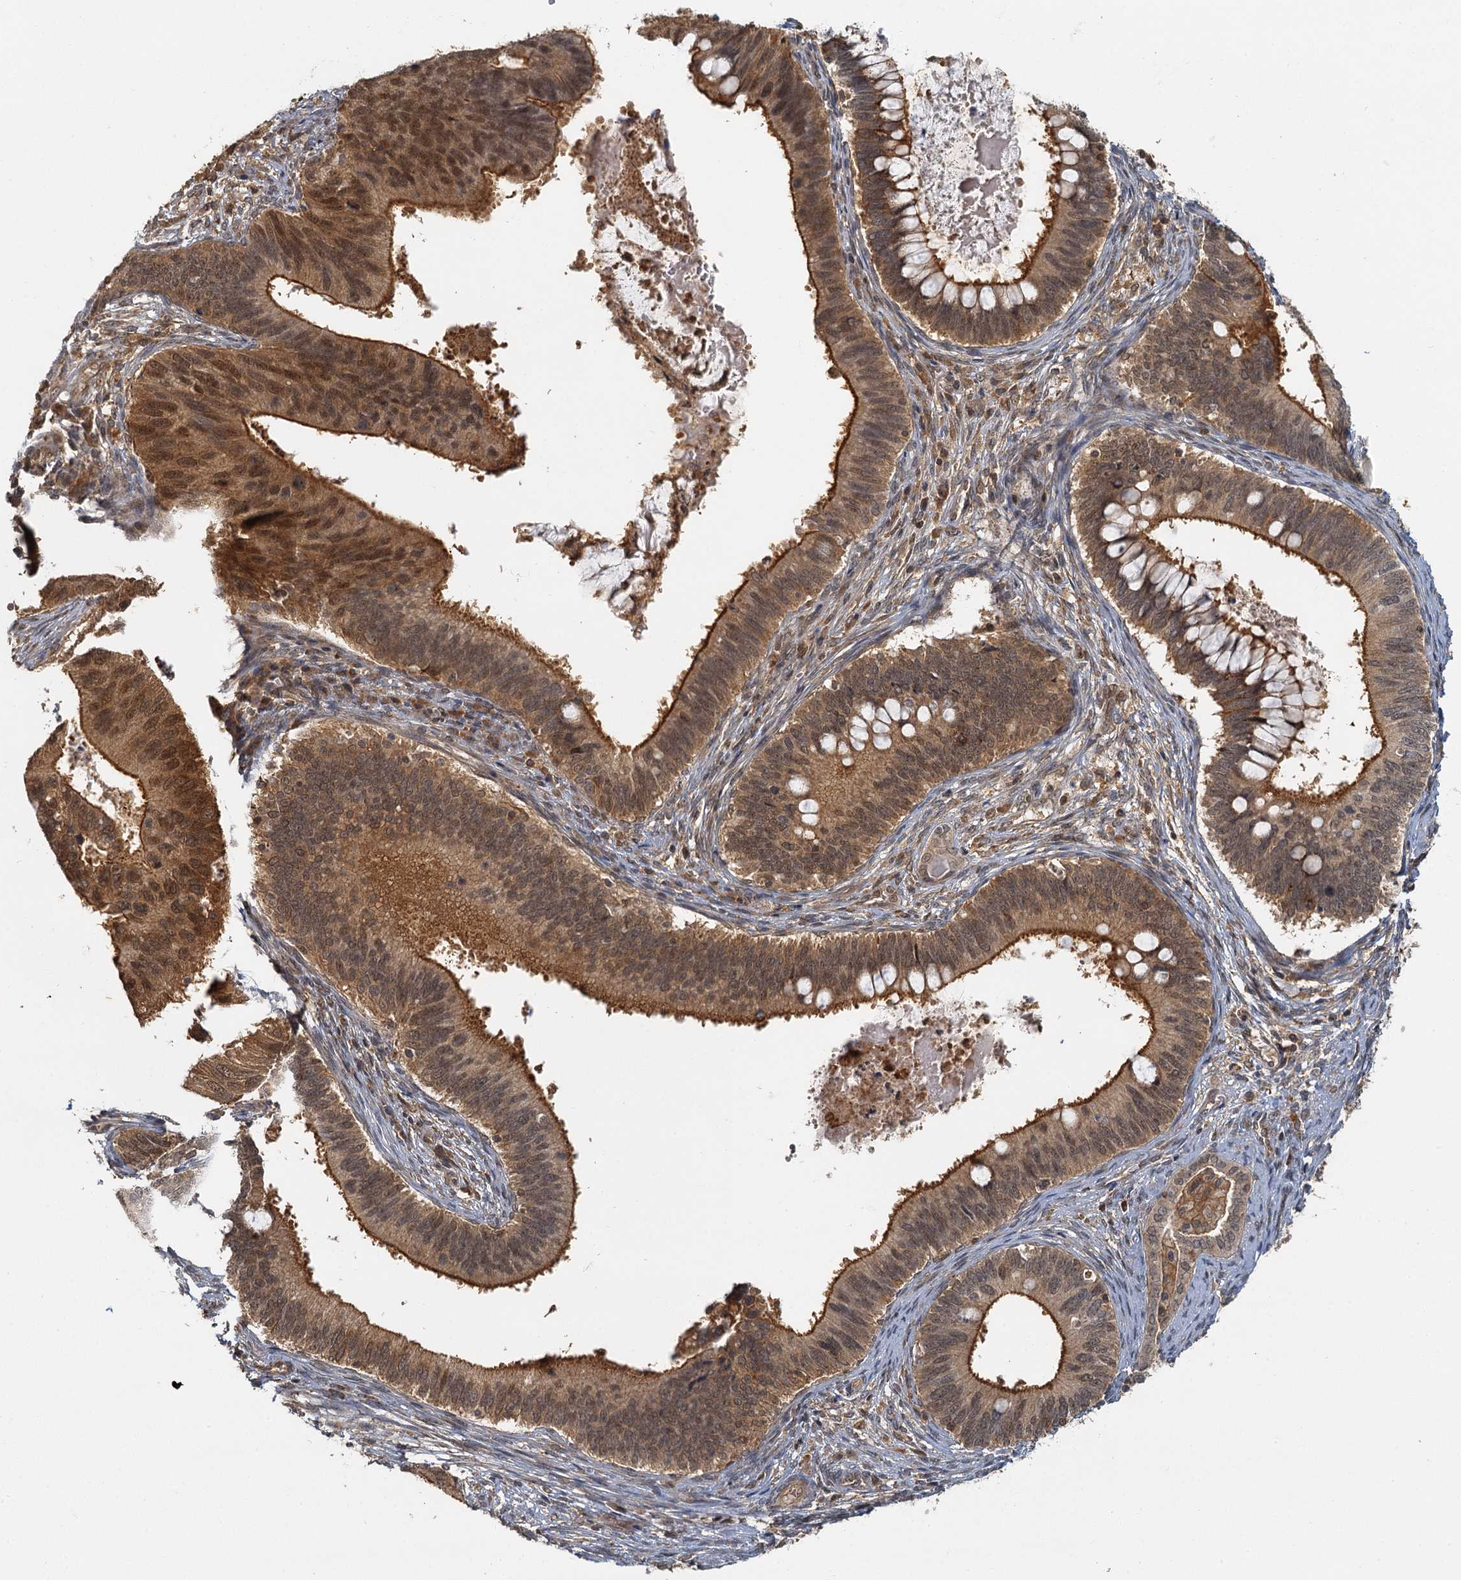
{"staining": {"intensity": "strong", "quantity": ">75%", "location": "cytoplasmic/membranous,nuclear"}, "tissue": "cervical cancer", "cell_type": "Tumor cells", "image_type": "cancer", "snomed": [{"axis": "morphology", "description": "Adenocarcinoma, NOS"}, {"axis": "topography", "description": "Cervix"}], "caption": "Protein expression analysis of cervical cancer (adenocarcinoma) demonstrates strong cytoplasmic/membranous and nuclear expression in about >75% of tumor cells. The staining was performed using DAB, with brown indicating positive protein expression. Nuclei are stained blue with hematoxylin.", "gene": "ZNF549", "patient": {"sex": "female", "age": 42}}